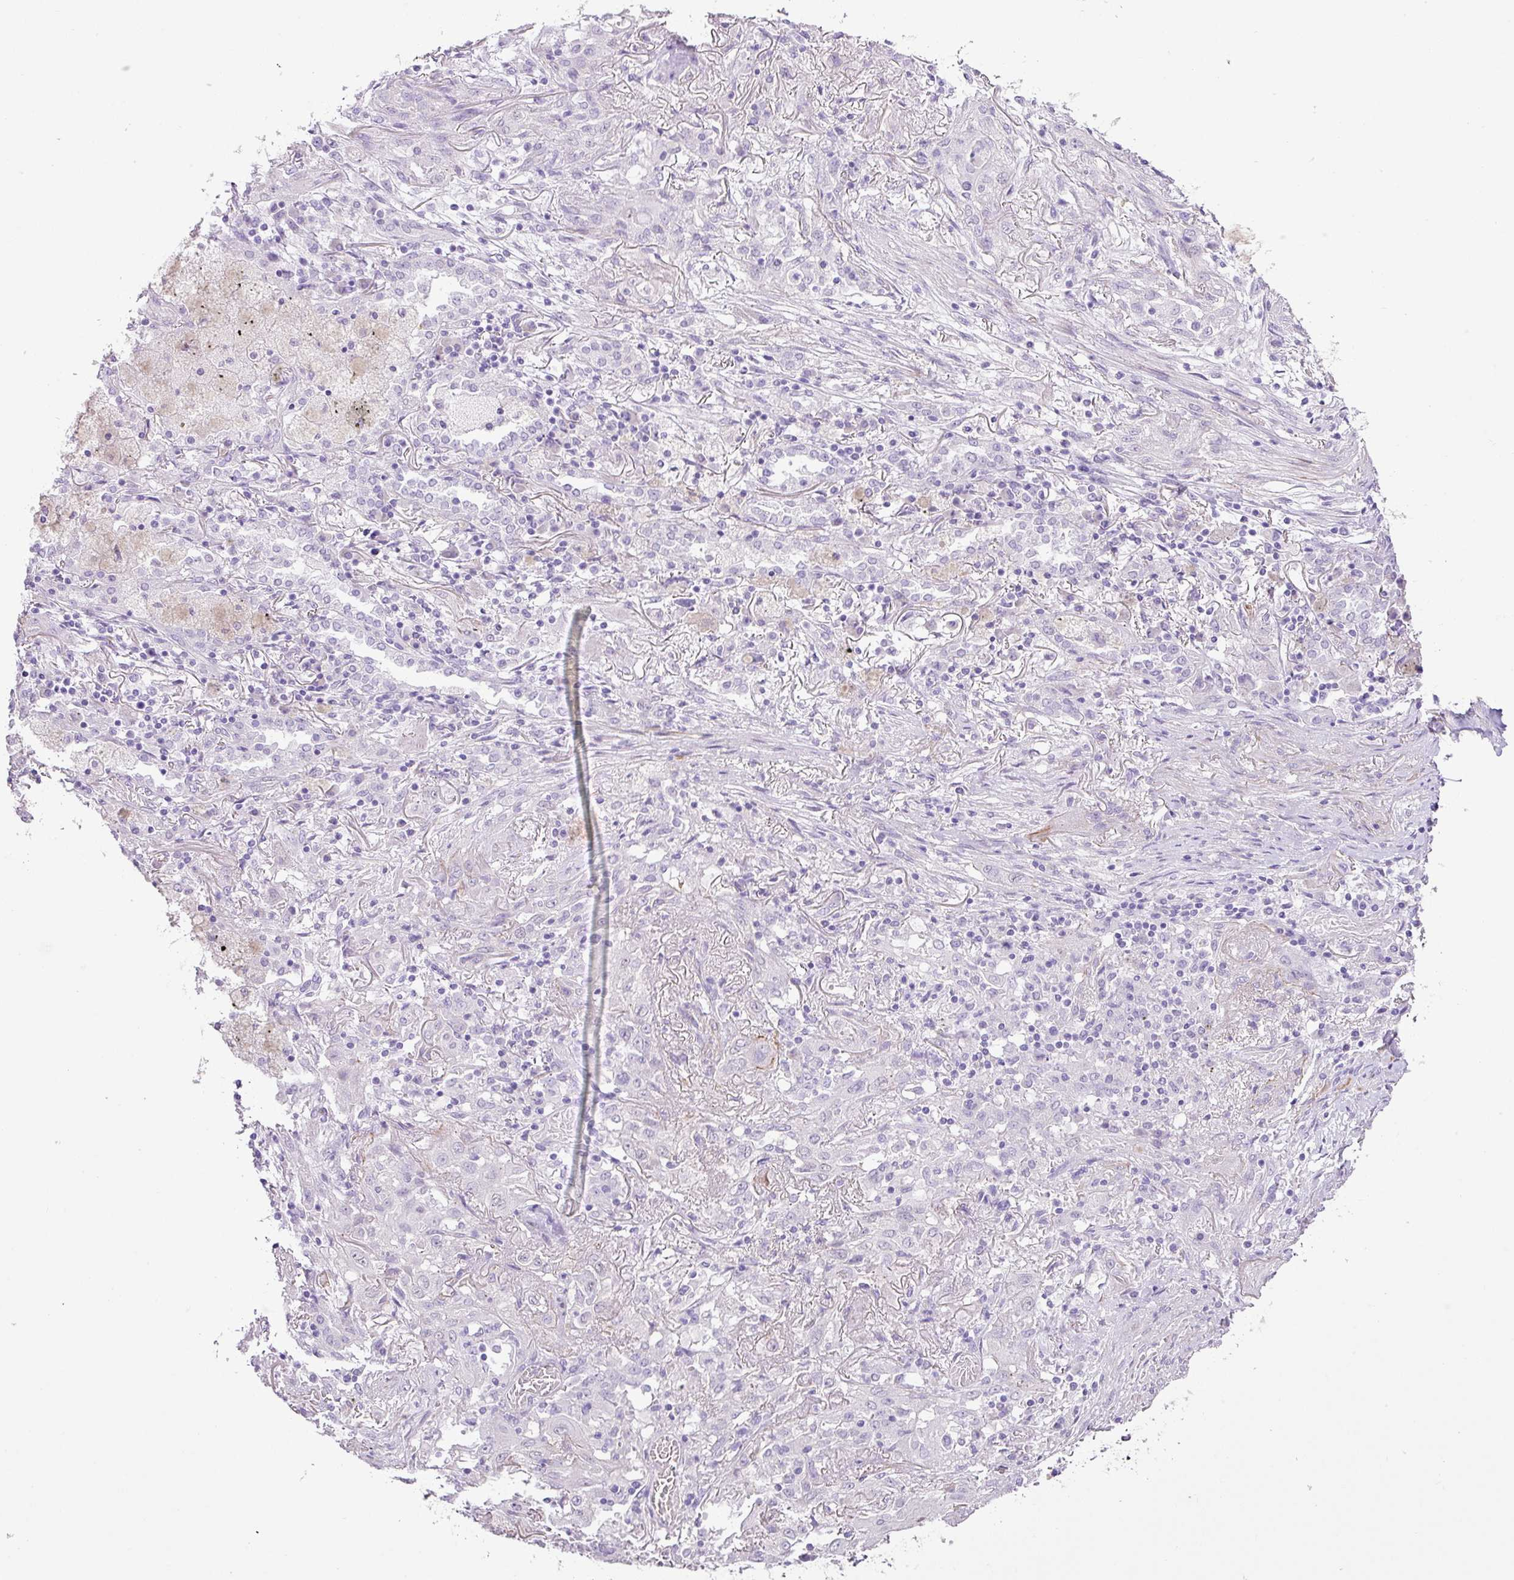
{"staining": {"intensity": "negative", "quantity": "none", "location": "none"}, "tissue": "lung cancer", "cell_type": "Tumor cells", "image_type": "cancer", "snomed": [{"axis": "morphology", "description": "Squamous cell carcinoma, NOS"}, {"axis": "topography", "description": "Lung"}], "caption": "A high-resolution image shows immunohistochemistry (IHC) staining of squamous cell carcinoma (lung), which displays no significant positivity in tumor cells.", "gene": "DIP2A", "patient": {"sex": "female", "age": 47}}